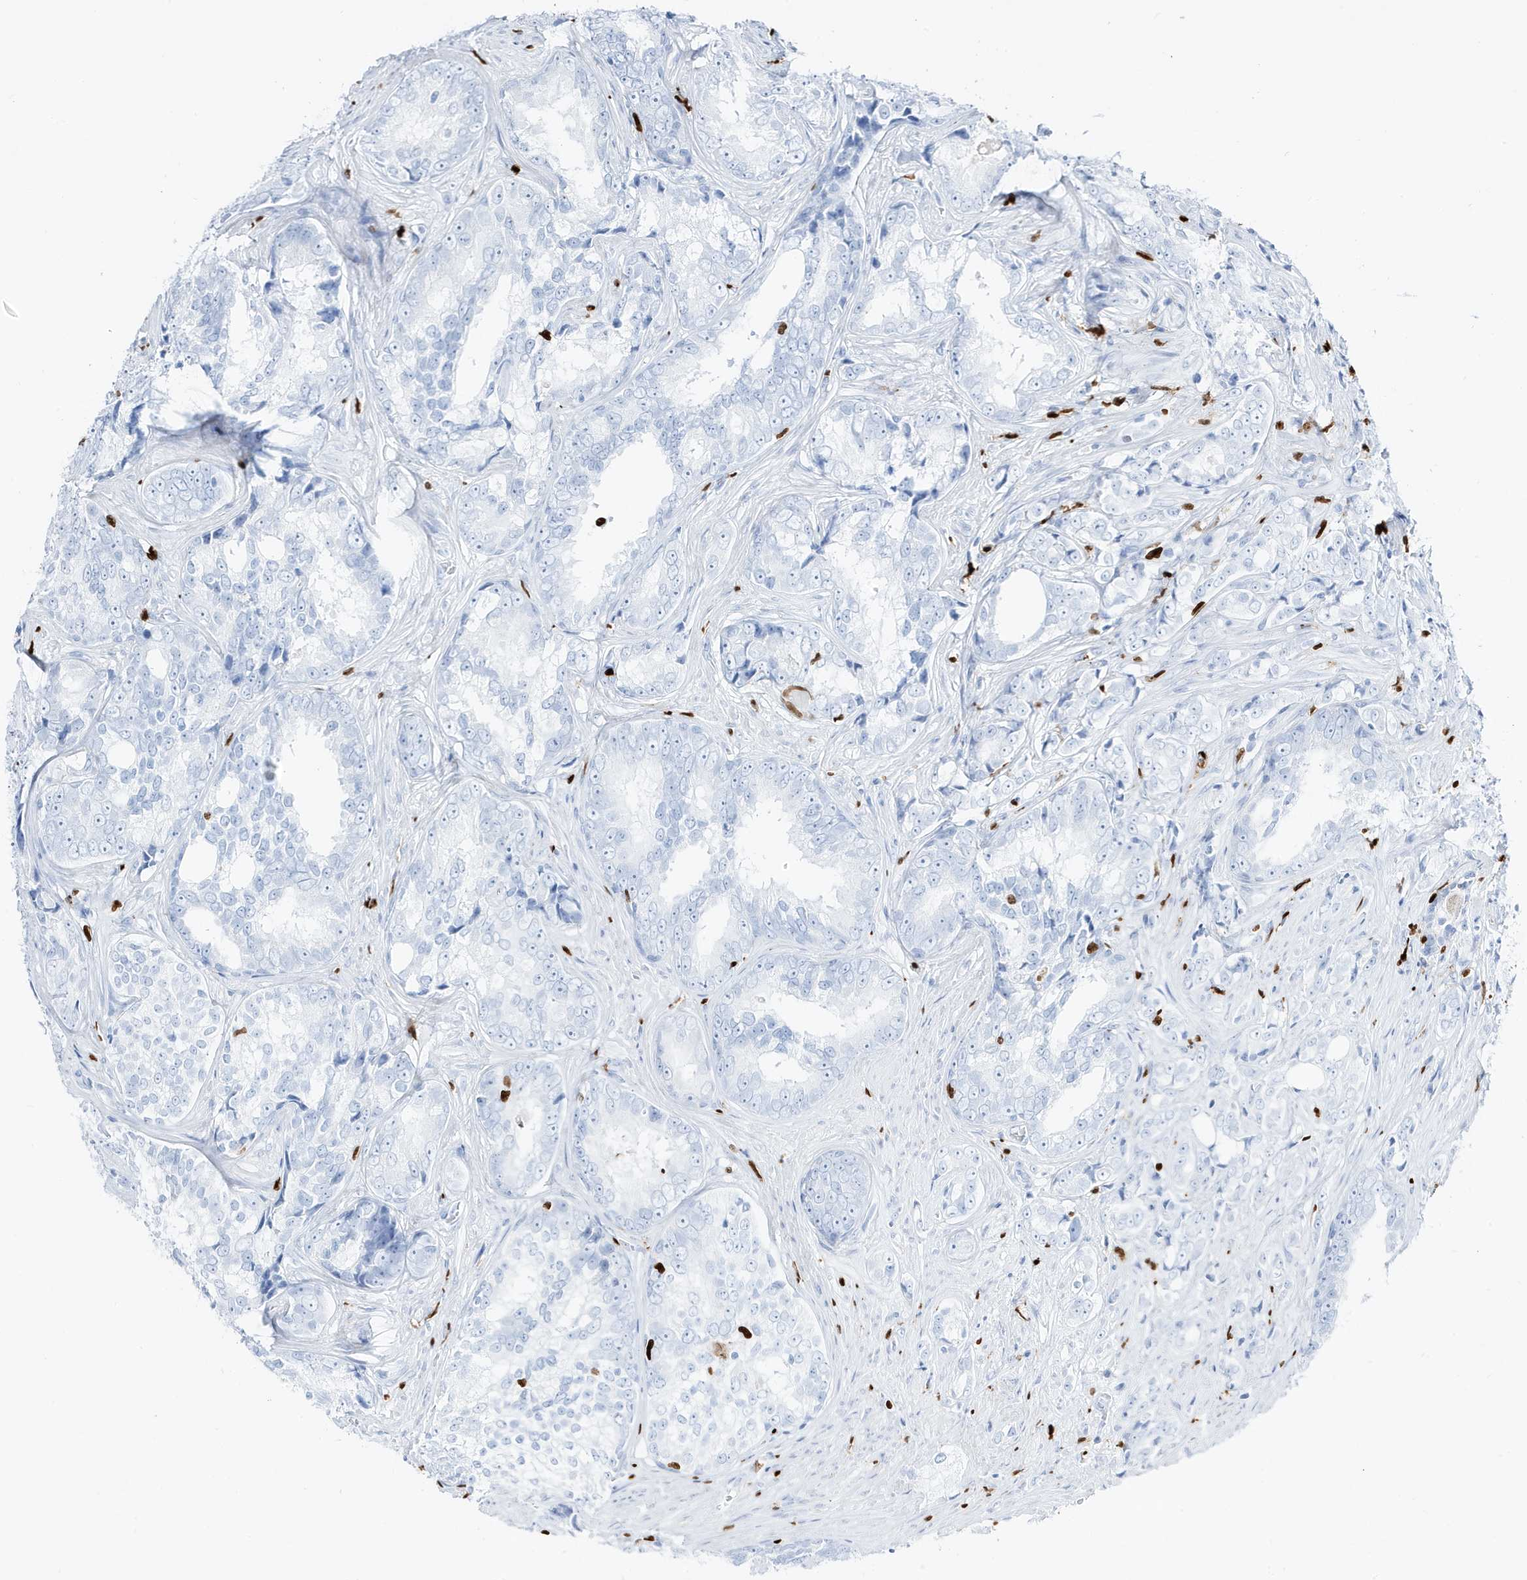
{"staining": {"intensity": "negative", "quantity": "none", "location": "none"}, "tissue": "prostate cancer", "cell_type": "Tumor cells", "image_type": "cancer", "snomed": [{"axis": "morphology", "description": "Adenocarcinoma, High grade"}, {"axis": "topography", "description": "Prostate"}], "caption": "Histopathology image shows no protein expression in tumor cells of prostate cancer (adenocarcinoma (high-grade)) tissue.", "gene": "MNDA", "patient": {"sex": "male", "age": 66}}